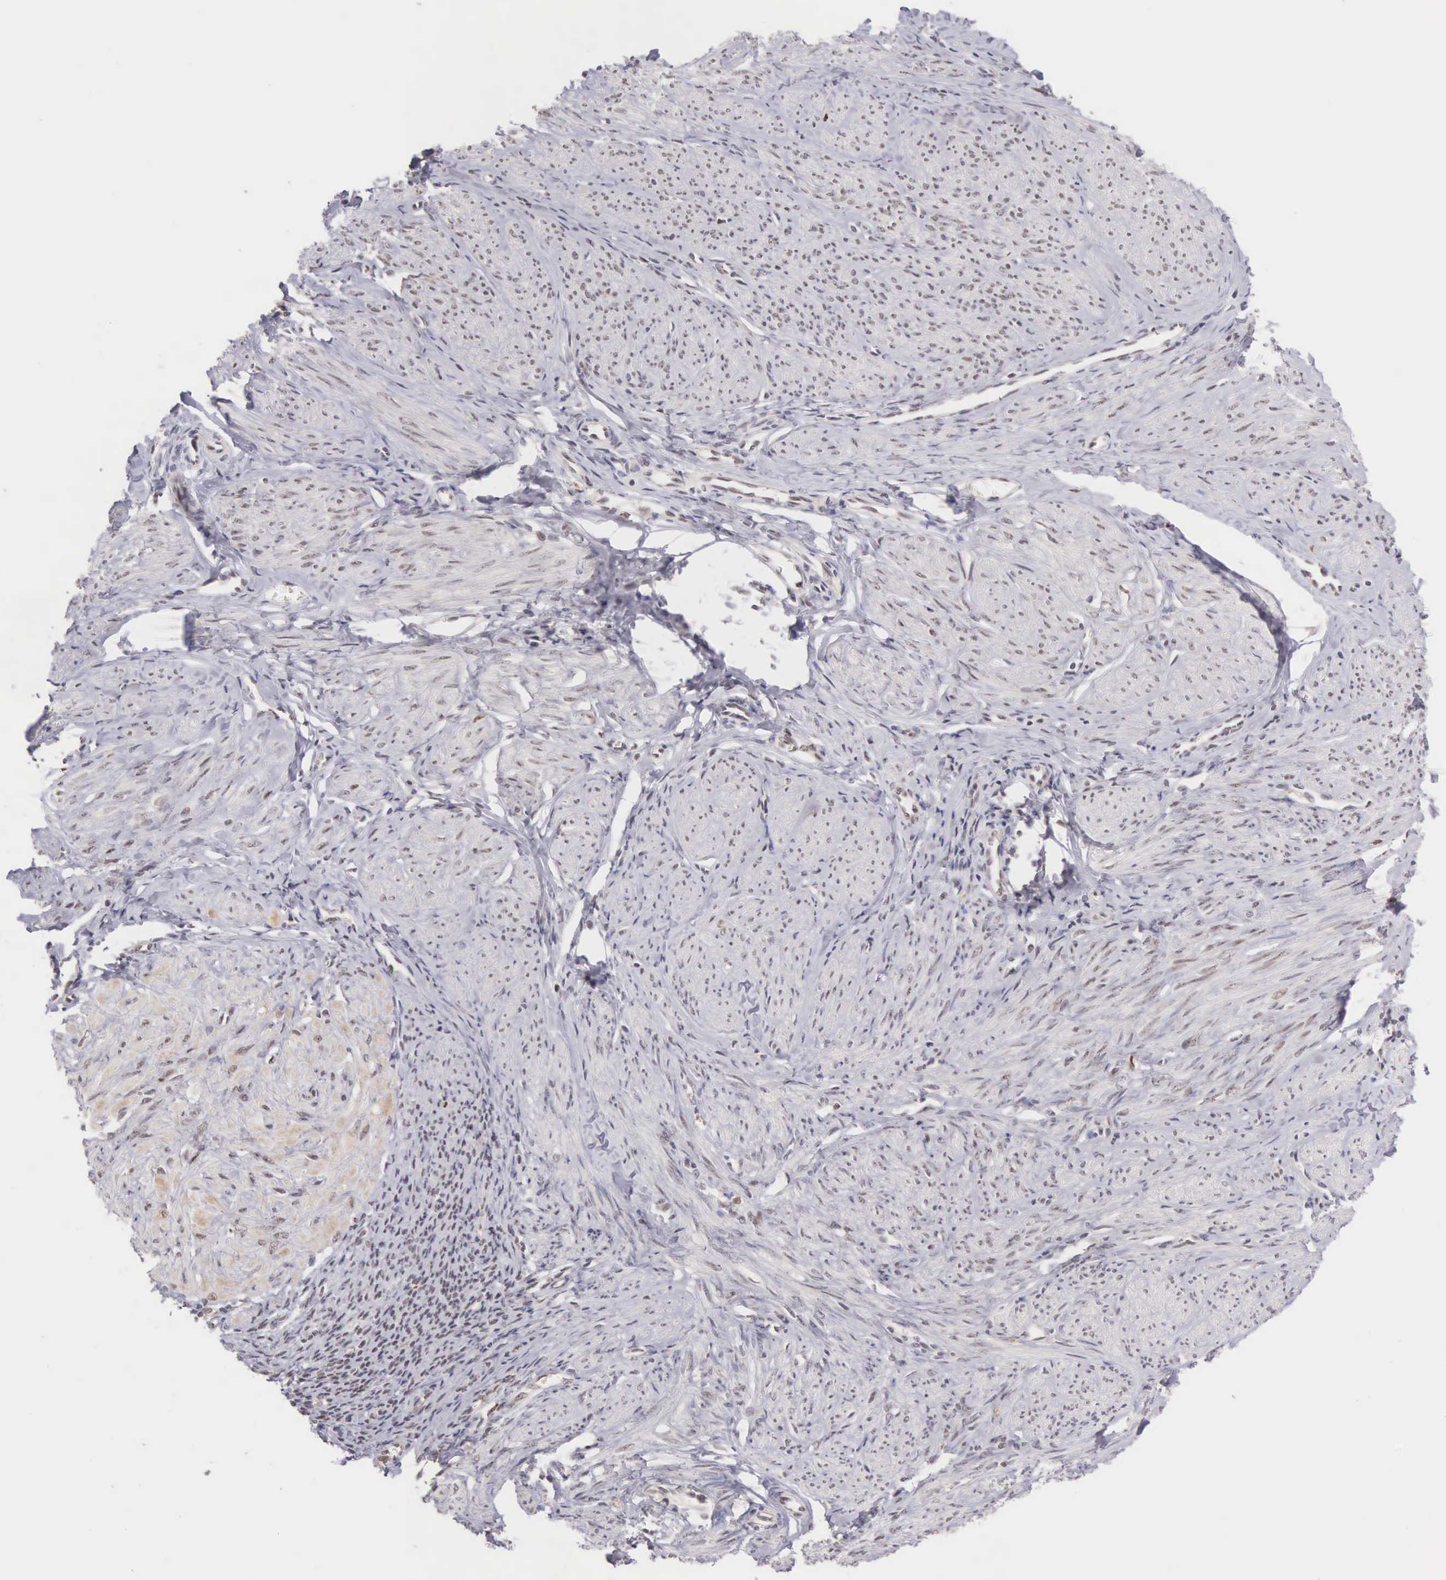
{"staining": {"intensity": "weak", "quantity": "25%-75%", "location": "nuclear"}, "tissue": "smooth muscle", "cell_type": "Smooth muscle cells", "image_type": "normal", "snomed": [{"axis": "morphology", "description": "Normal tissue, NOS"}, {"axis": "topography", "description": "Uterus"}], "caption": "Immunohistochemistry (IHC) staining of unremarkable smooth muscle, which exhibits low levels of weak nuclear staining in approximately 25%-75% of smooth muscle cells indicating weak nuclear protein positivity. The staining was performed using DAB (brown) for protein detection and nuclei were counterstained in hematoxylin (blue).", "gene": "GRK3", "patient": {"sex": "female", "age": 45}}